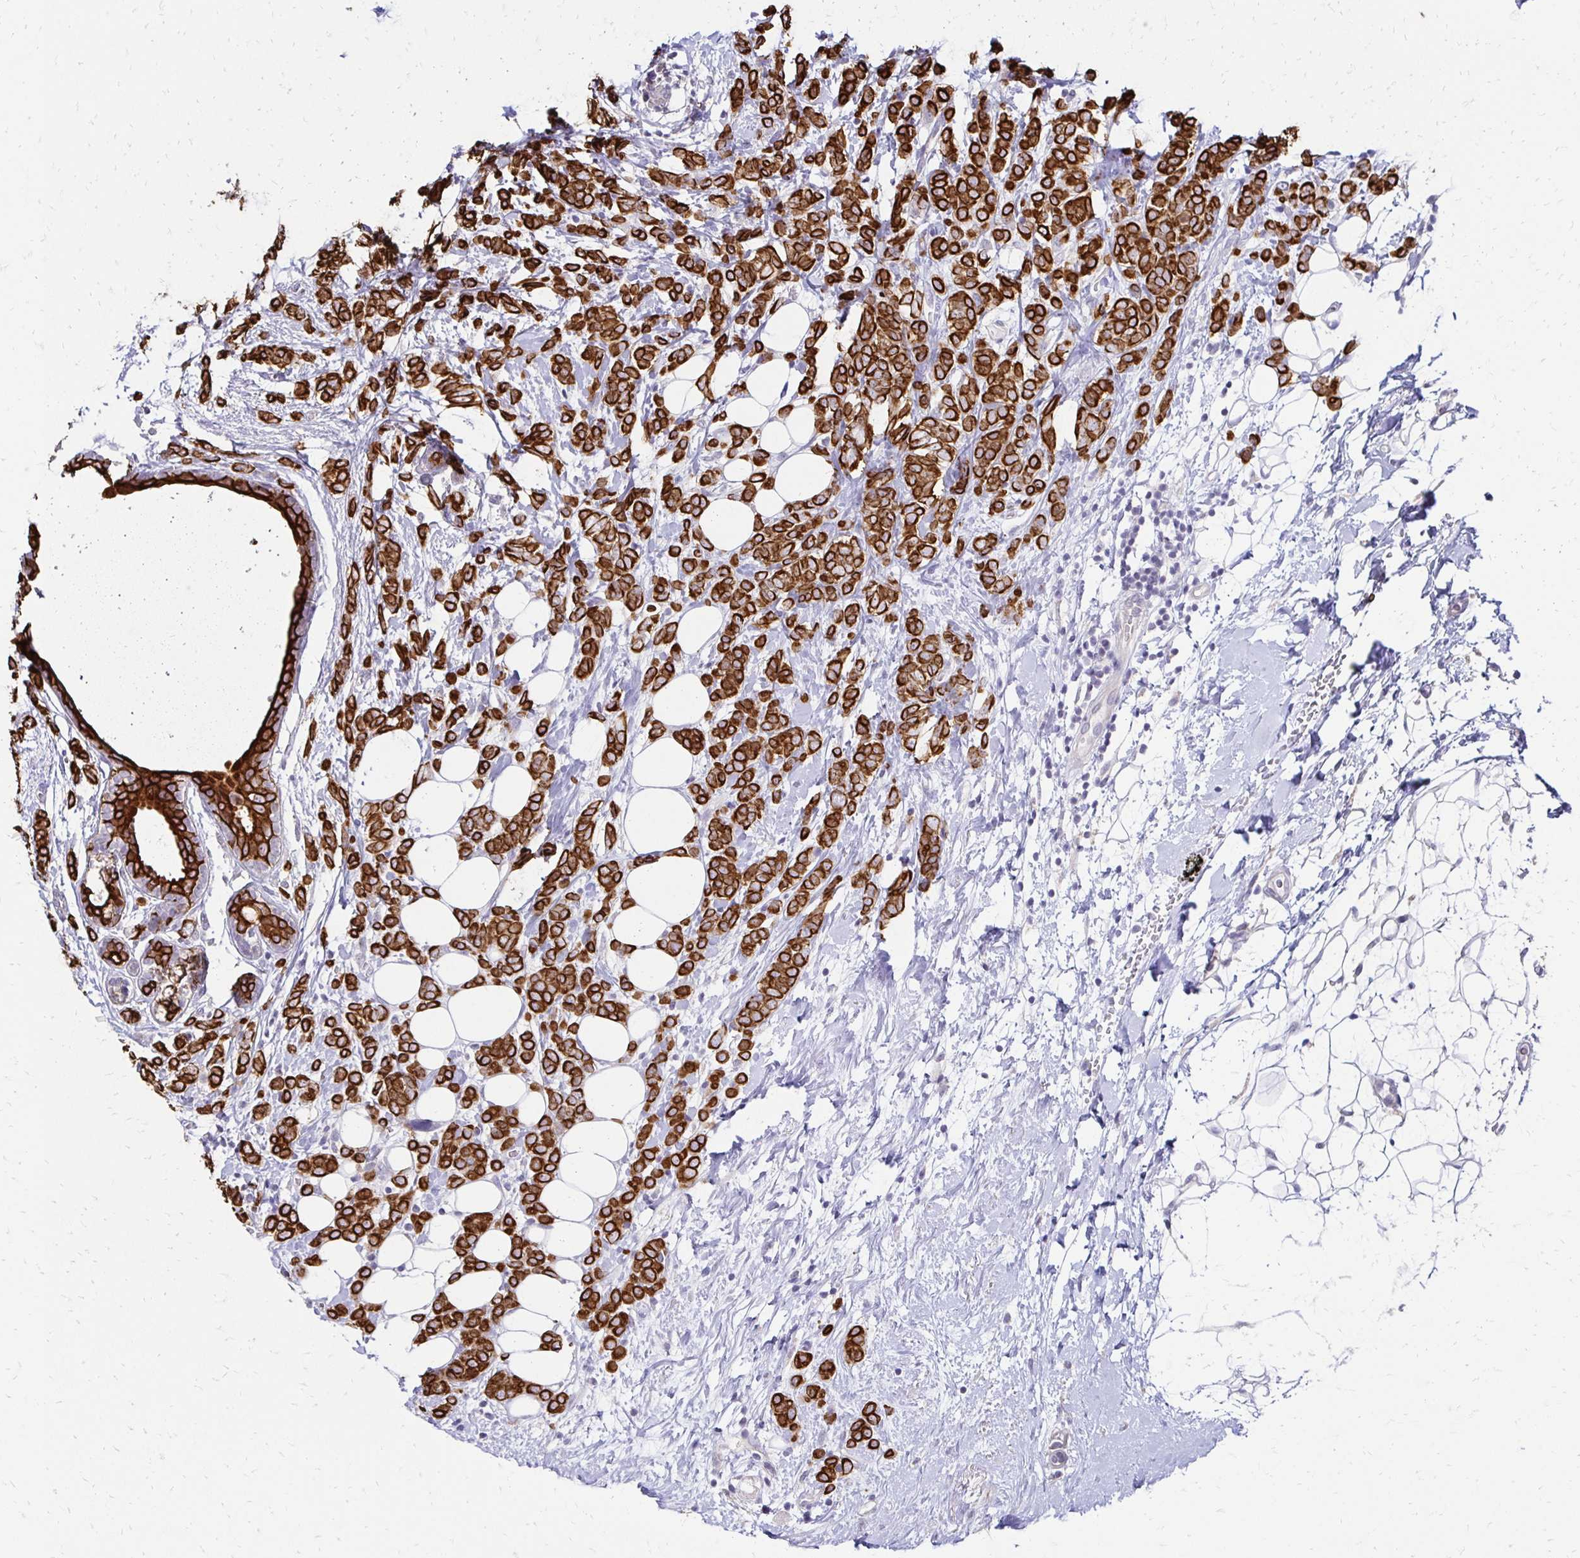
{"staining": {"intensity": "strong", "quantity": ">75%", "location": "cytoplasmic/membranous"}, "tissue": "breast cancer", "cell_type": "Tumor cells", "image_type": "cancer", "snomed": [{"axis": "morphology", "description": "Lobular carcinoma"}, {"axis": "topography", "description": "Breast"}], "caption": "Strong cytoplasmic/membranous positivity for a protein is identified in about >75% of tumor cells of breast cancer using immunohistochemistry (IHC).", "gene": "C1QTNF2", "patient": {"sex": "female", "age": 49}}